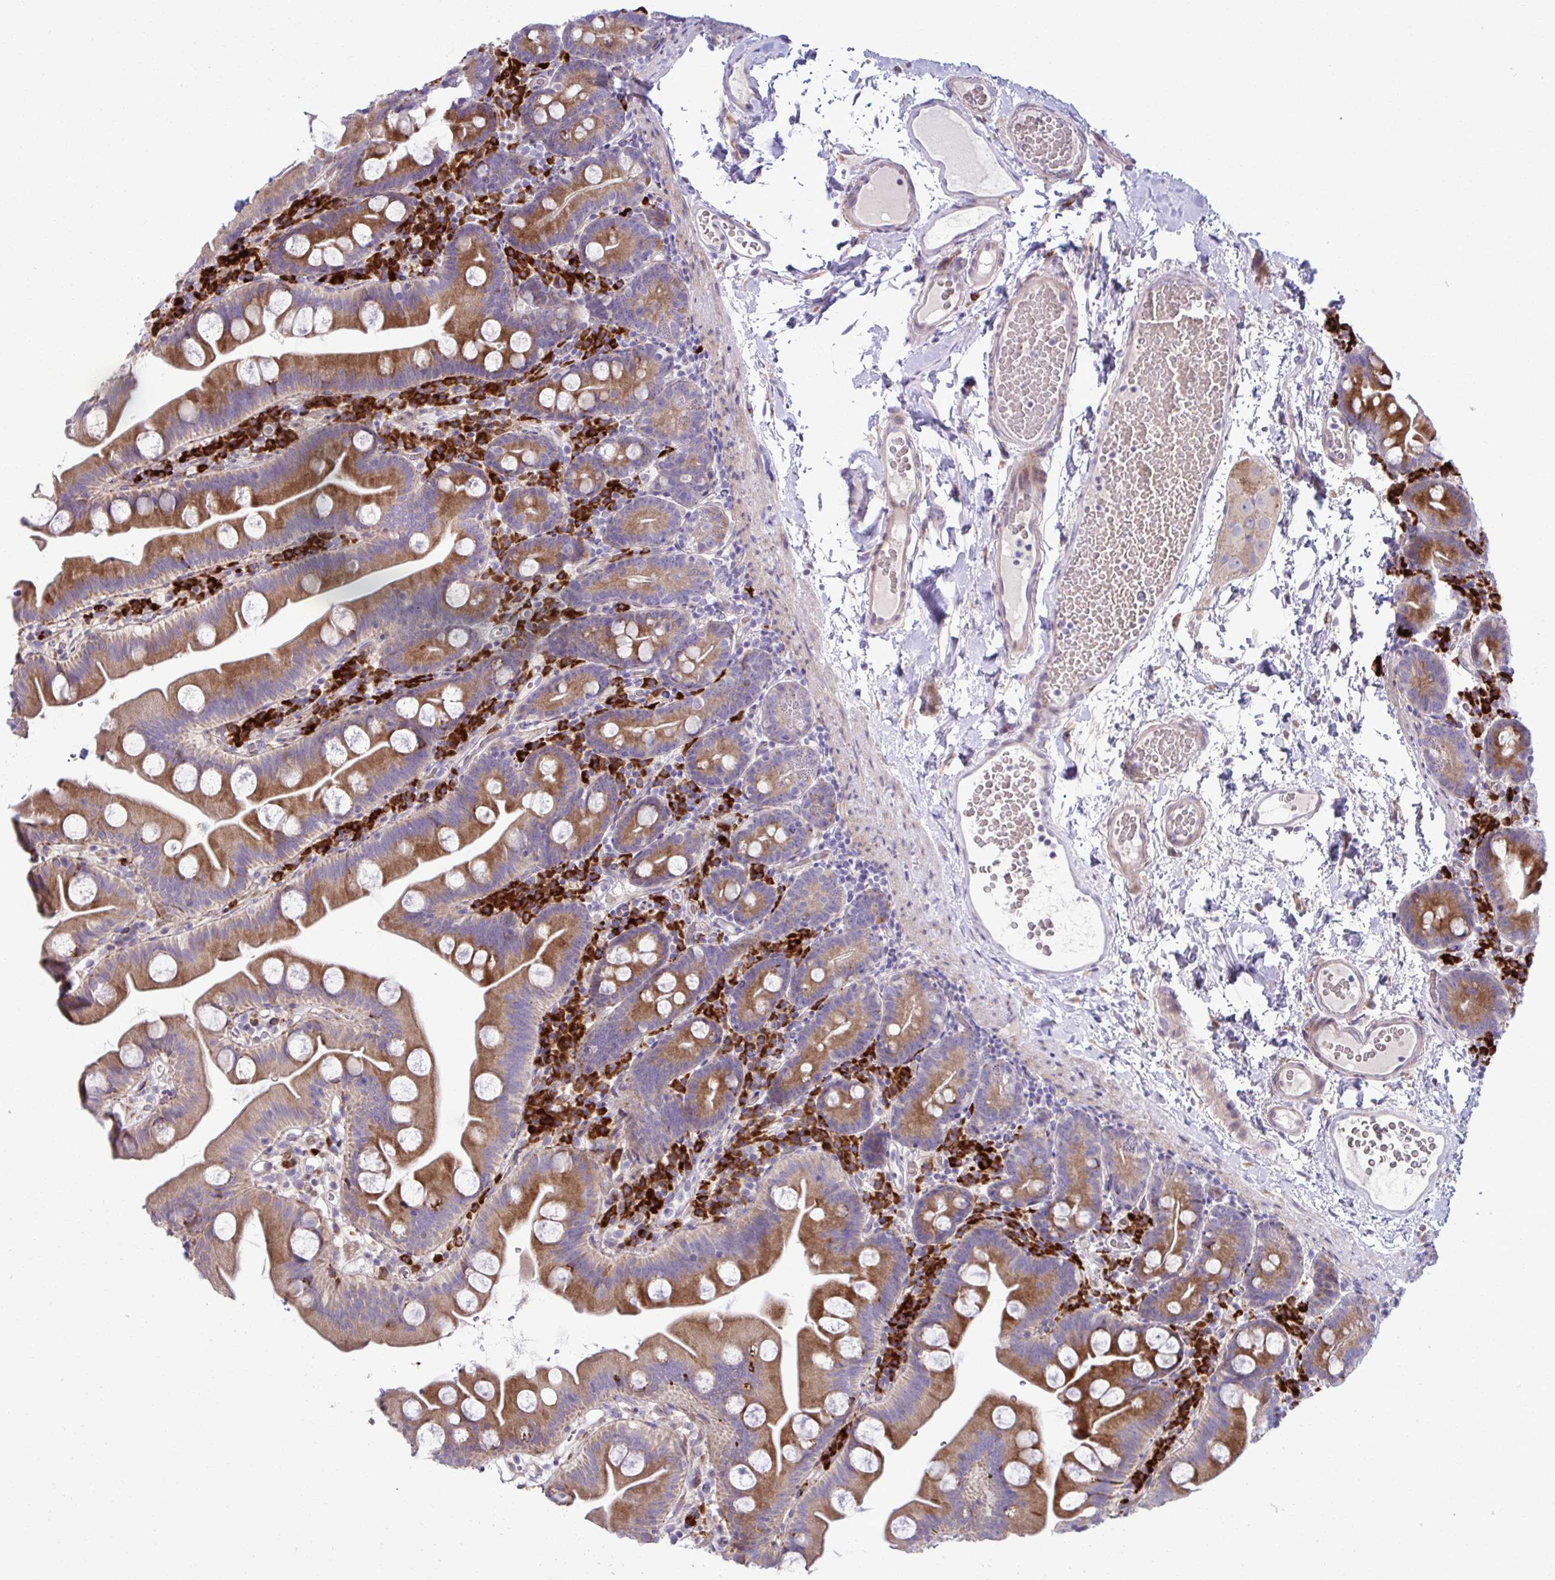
{"staining": {"intensity": "strong", "quantity": ">75%", "location": "cytoplasmic/membranous"}, "tissue": "small intestine", "cell_type": "Glandular cells", "image_type": "normal", "snomed": [{"axis": "morphology", "description": "Normal tissue, NOS"}, {"axis": "topography", "description": "Small intestine"}], "caption": "Unremarkable small intestine shows strong cytoplasmic/membranous positivity in approximately >75% of glandular cells.", "gene": "LIMS1", "patient": {"sex": "female", "age": 68}}